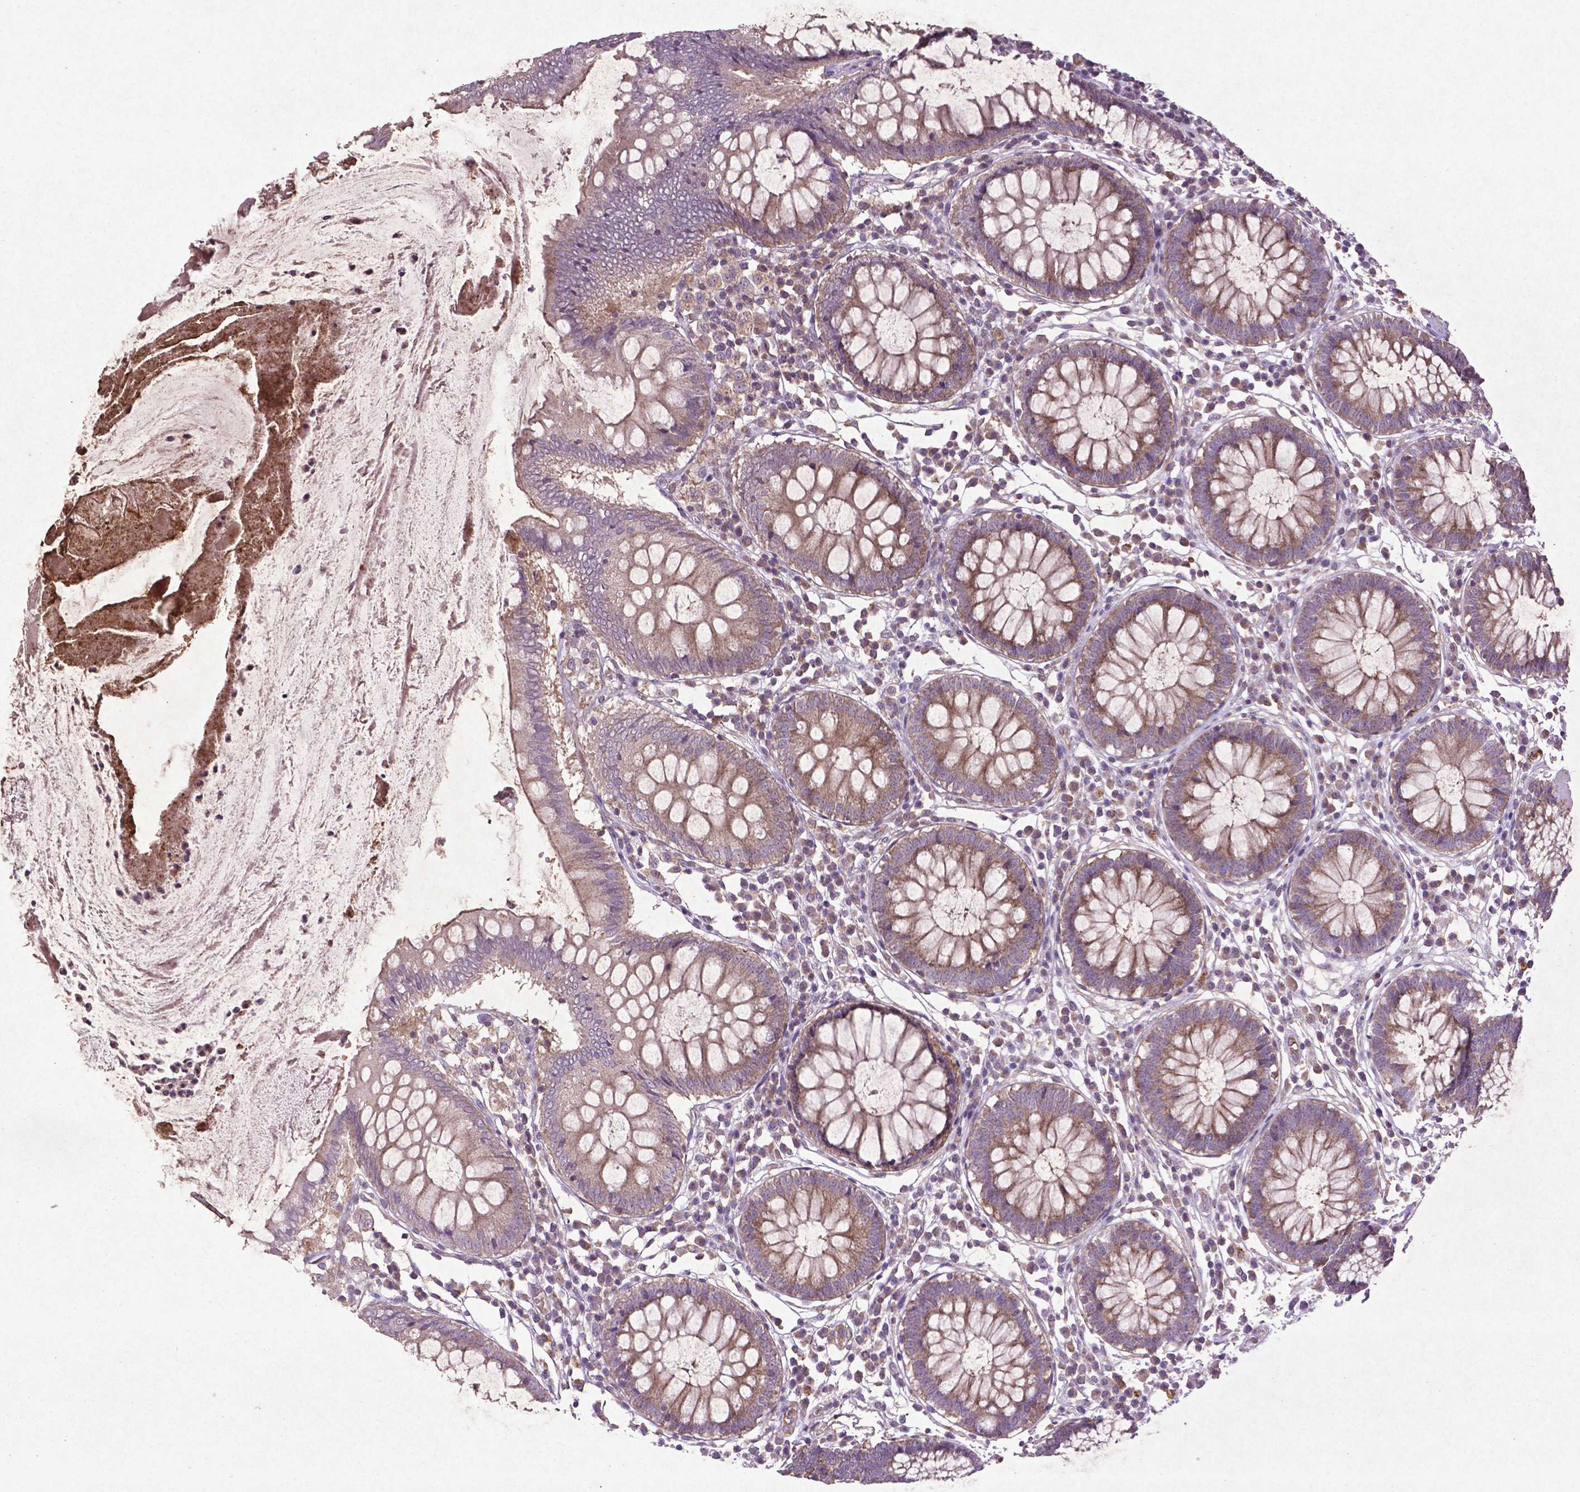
{"staining": {"intensity": "weak", "quantity": ">75%", "location": "cytoplasmic/membranous"}, "tissue": "colon", "cell_type": "Endothelial cells", "image_type": "normal", "snomed": [{"axis": "morphology", "description": "Normal tissue, NOS"}, {"axis": "morphology", "description": "Adenocarcinoma, NOS"}, {"axis": "topography", "description": "Colon"}], "caption": "Human colon stained with a brown dye reveals weak cytoplasmic/membranous positive expression in about >75% of endothelial cells.", "gene": "MTOR", "patient": {"sex": "male", "age": 83}}